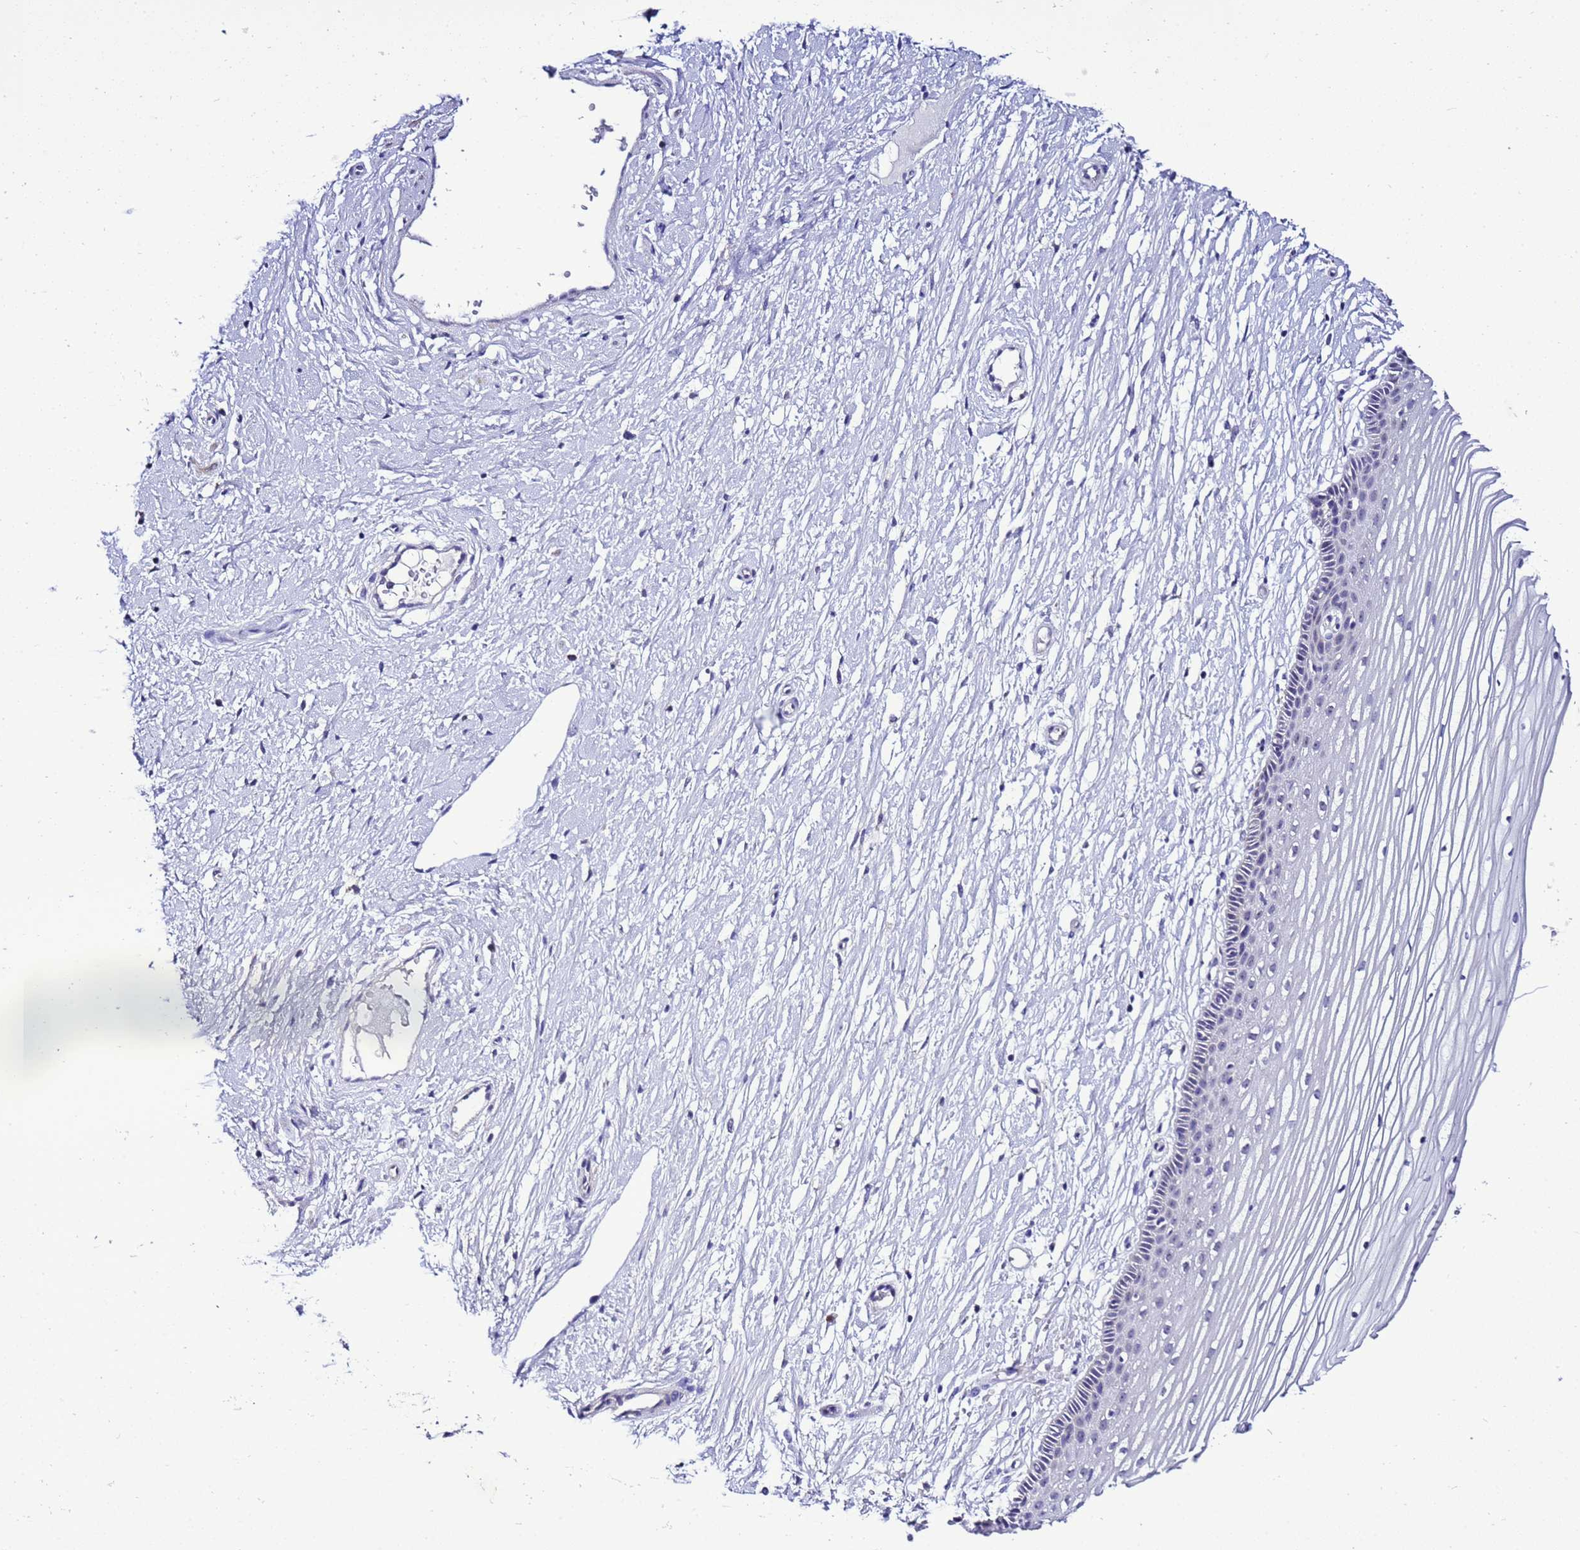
{"staining": {"intensity": "negative", "quantity": "none", "location": "none"}, "tissue": "vagina", "cell_type": "Squamous epithelial cells", "image_type": "normal", "snomed": [{"axis": "morphology", "description": "Normal tissue, NOS"}, {"axis": "topography", "description": "Vagina"}, {"axis": "topography", "description": "Cervix"}], "caption": "An immunohistochemistry image of normal vagina is shown. There is no staining in squamous epithelial cells of vagina. (Brightfield microscopy of DAB immunohistochemistry (IHC) at high magnification).", "gene": "DPH6", "patient": {"sex": "female", "age": 40}}